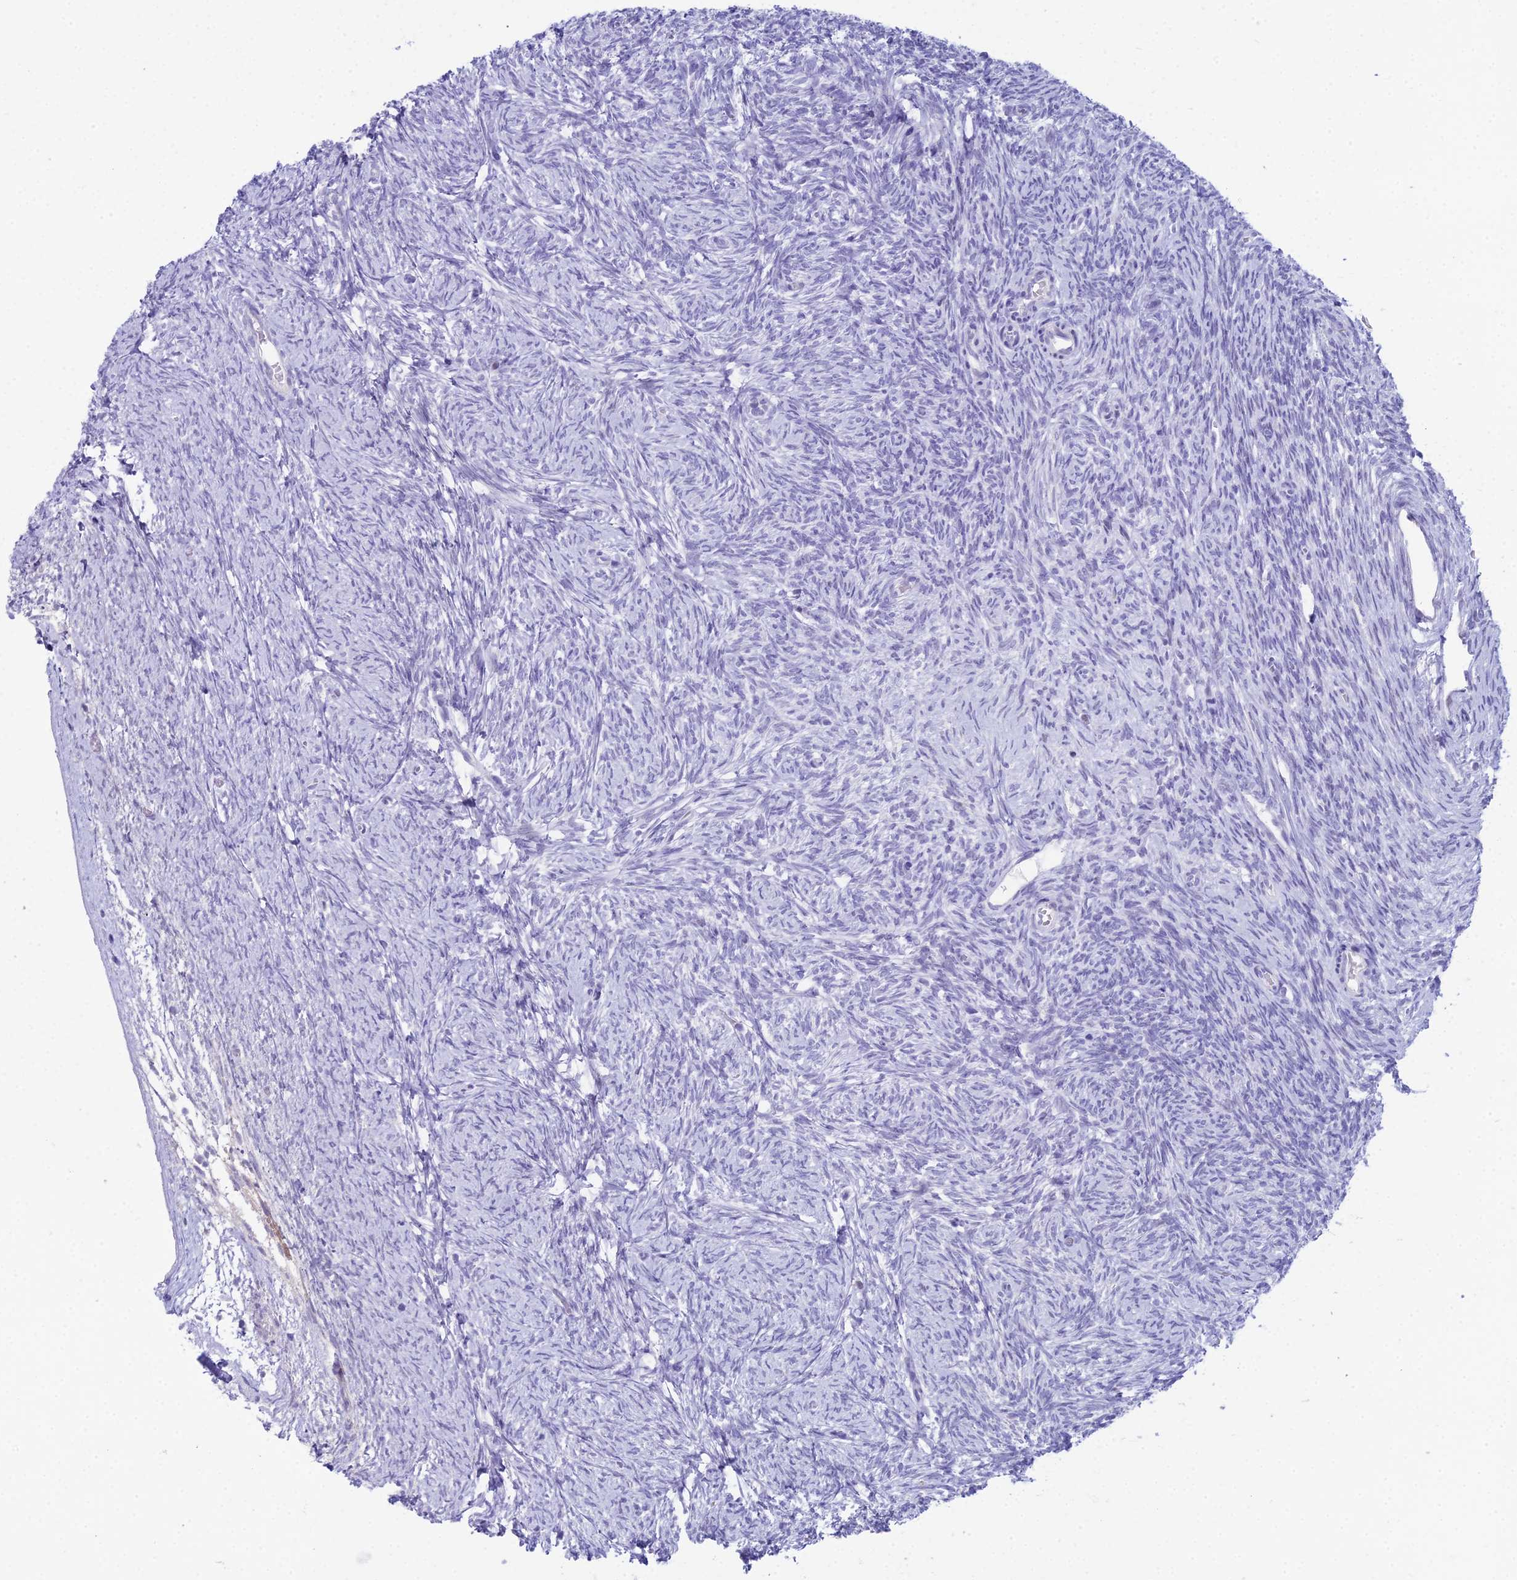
{"staining": {"intensity": "negative", "quantity": "none", "location": "none"}, "tissue": "ovary", "cell_type": "Ovarian stroma cells", "image_type": "normal", "snomed": [{"axis": "morphology", "description": "Normal tissue, NOS"}, {"axis": "topography", "description": "Ovary"}], "caption": "IHC image of unremarkable ovary stained for a protein (brown), which demonstrates no staining in ovarian stroma cells. The staining is performed using DAB brown chromogen with nuclei counter-stained in using hematoxylin.", "gene": "CC2D2A", "patient": {"sex": "female", "age": 44}}